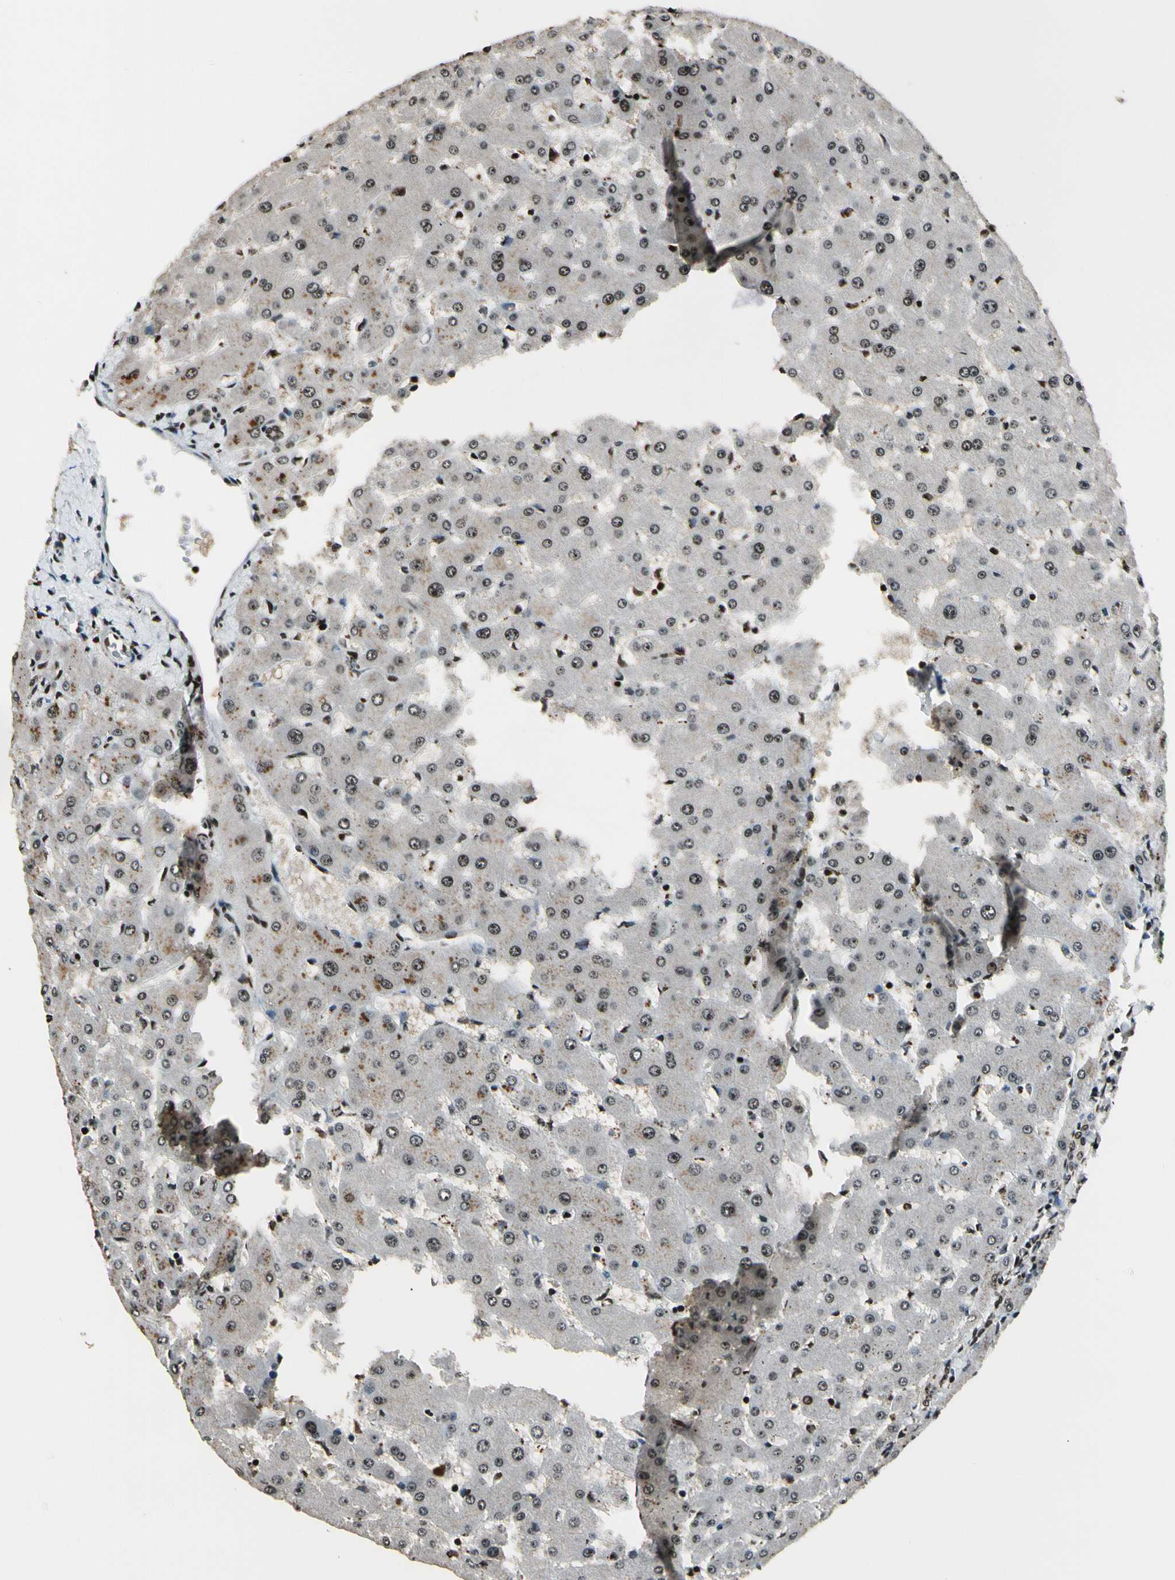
{"staining": {"intensity": "weak", "quantity": "25%-75%", "location": "cytoplasmic/membranous,nuclear"}, "tissue": "liver", "cell_type": "Cholangiocytes", "image_type": "normal", "snomed": [{"axis": "morphology", "description": "Normal tissue, NOS"}, {"axis": "topography", "description": "Liver"}], "caption": "Normal liver demonstrates weak cytoplasmic/membranous,nuclear expression in approximately 25%-75% of cholangiocytes, visualized by immunohistochemistry.", "gene": "TSHZ3", "patient": {"sex": "female", "age": 63}}